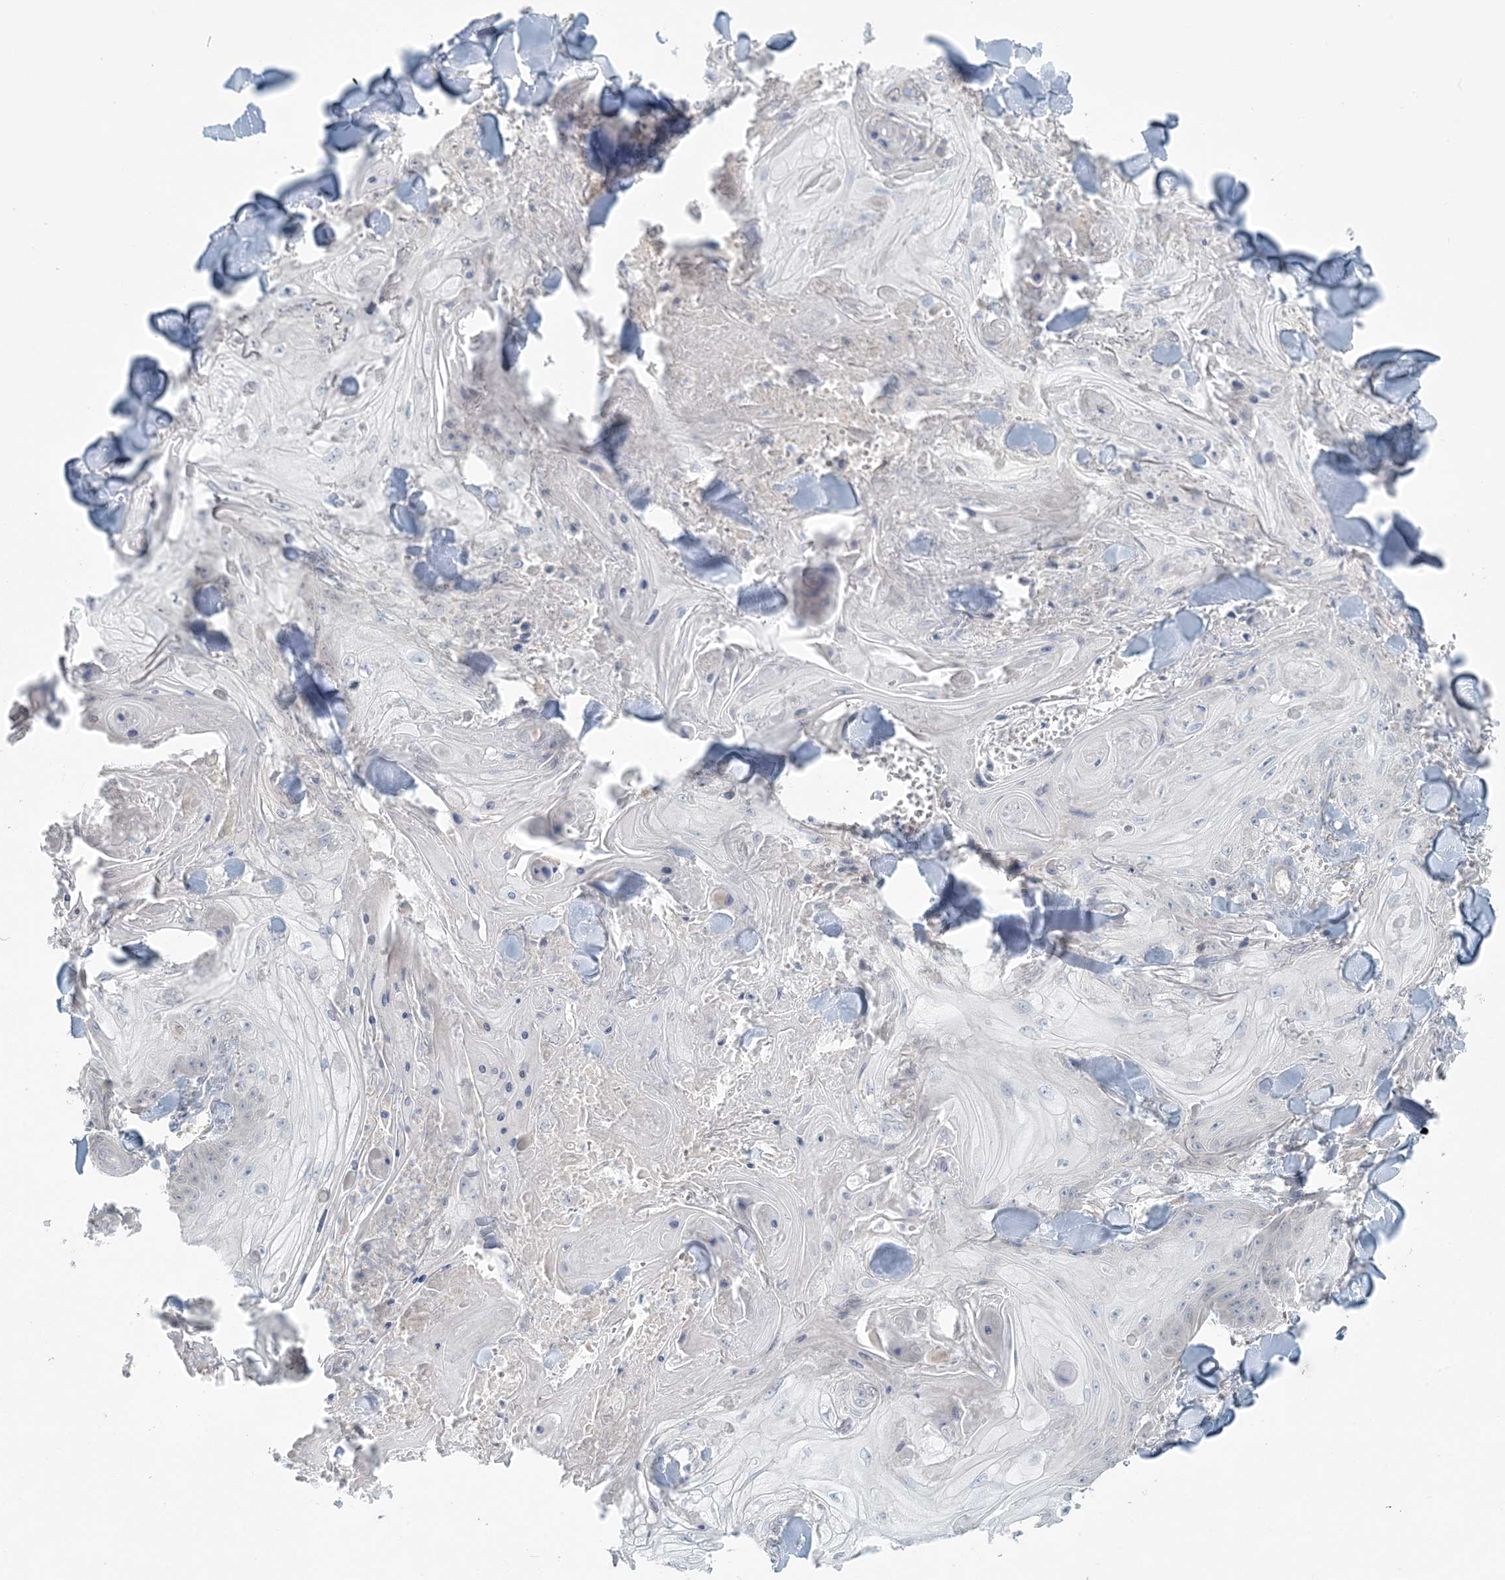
{"staining": {"intensity": "negative", "quantity": "none", "location": "none"}, "tissue": "skin cancer", "cell_type": "Tumor cells", "image_type": "cancer", "snomed": [{"axis": "morphology", "description": "Squamous cell carcinoma, NOS"}, {"axis": "topography", "description": "Skin"}], "caption": "Tumor cells are negative for protein expression in human skin cancer.", "gene": "CTDNEP1", "patient": {"sex": "male", "age": 74}}